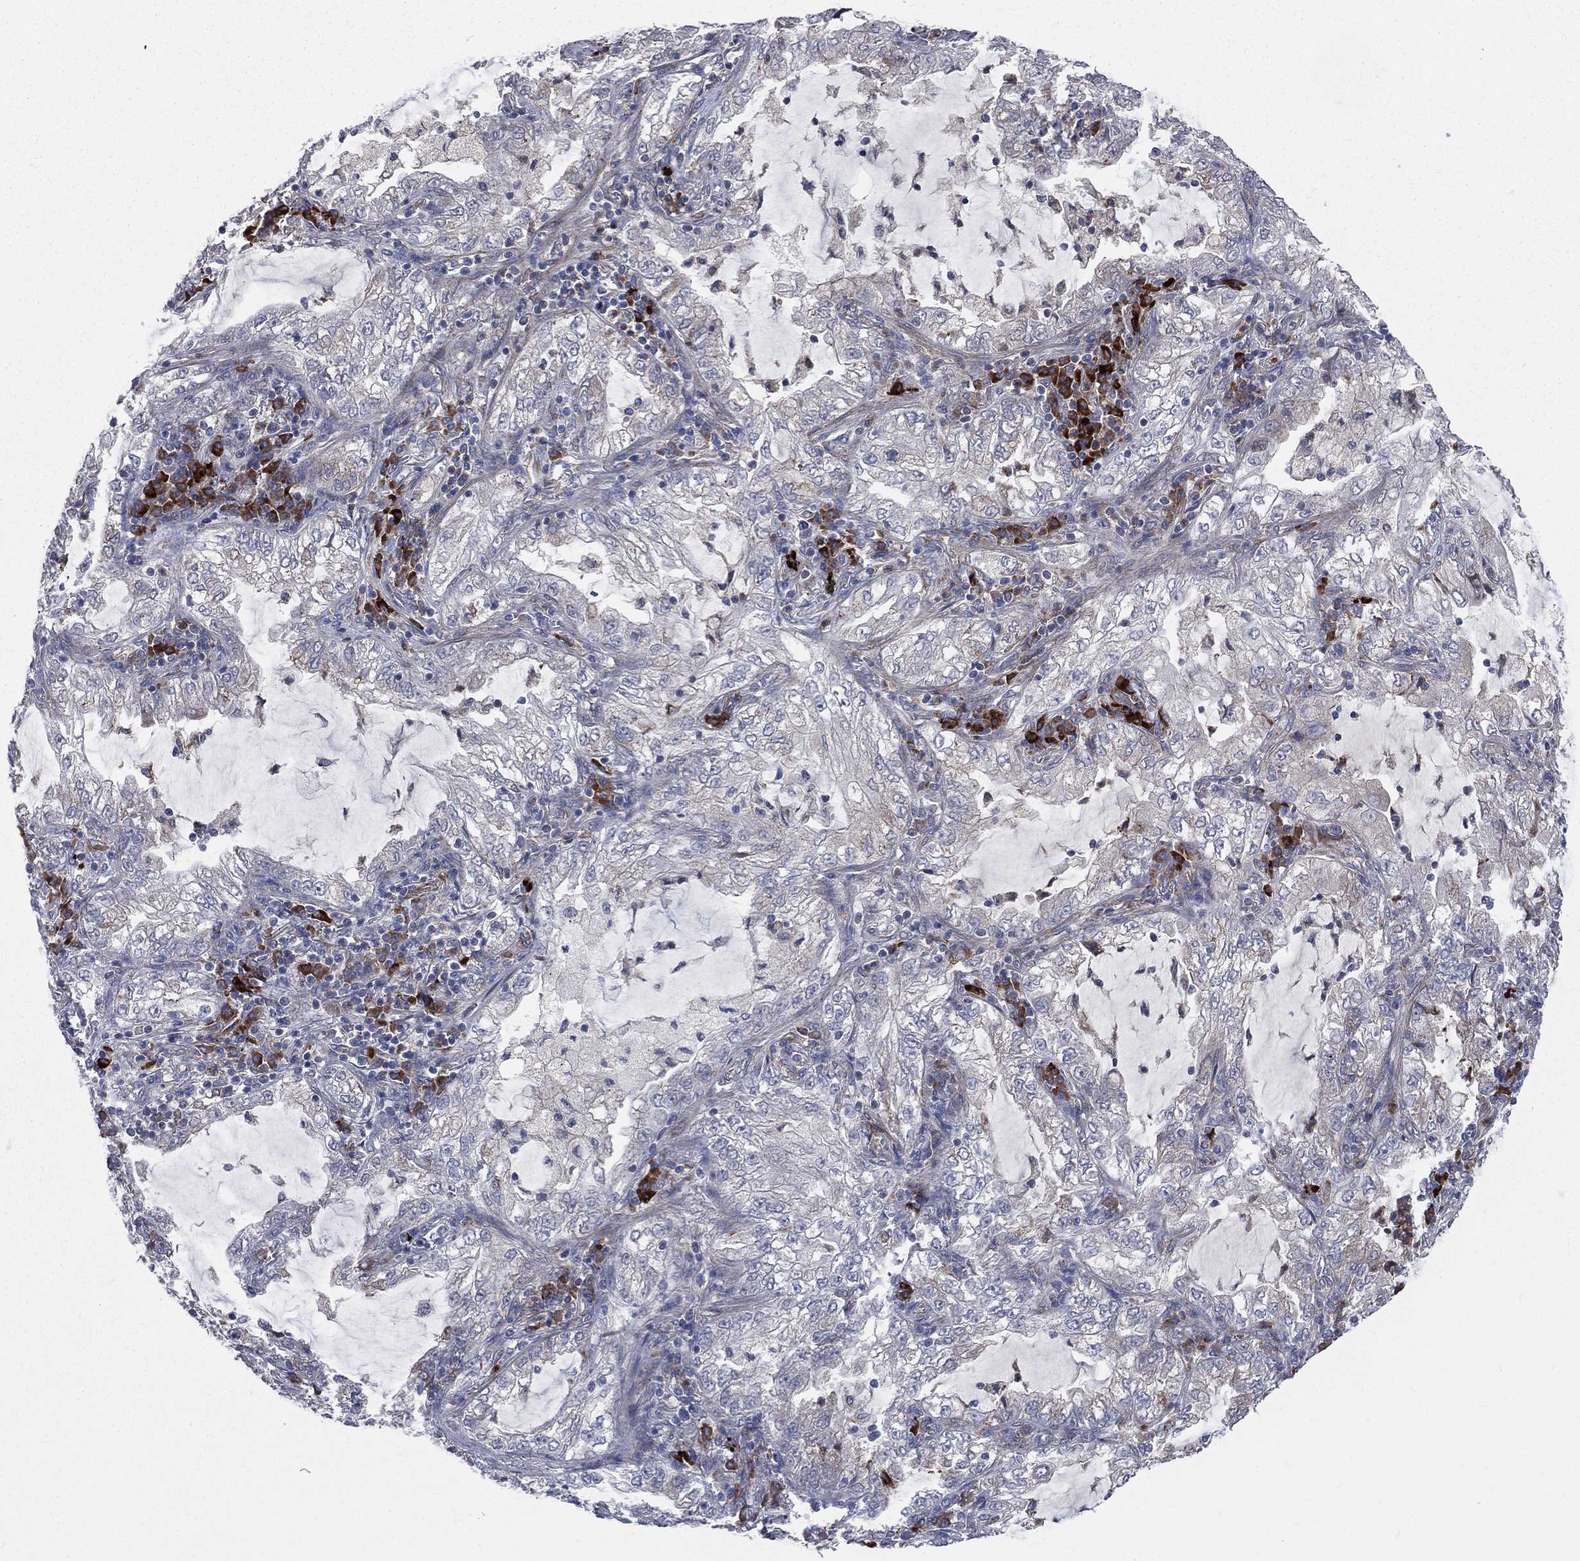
{"staining": {"intensity": "negative", "quantity": "none", "location": "none"}, "tissue": "lung cancer", "cell_type": "Tumor cells", "image_type": "cancer", "snomed": [{"axis": "morphology", "description": "Adenocarcinoma, NOS"}, {"axis": "topography", "description": "Lung"}], "caption": "Protein analysis of lung cancer (adenocarcinoma) displays no significant expression in tumor cells.", "gene": "CCDC159", "patient": {"sex": "female", "age": 73}}